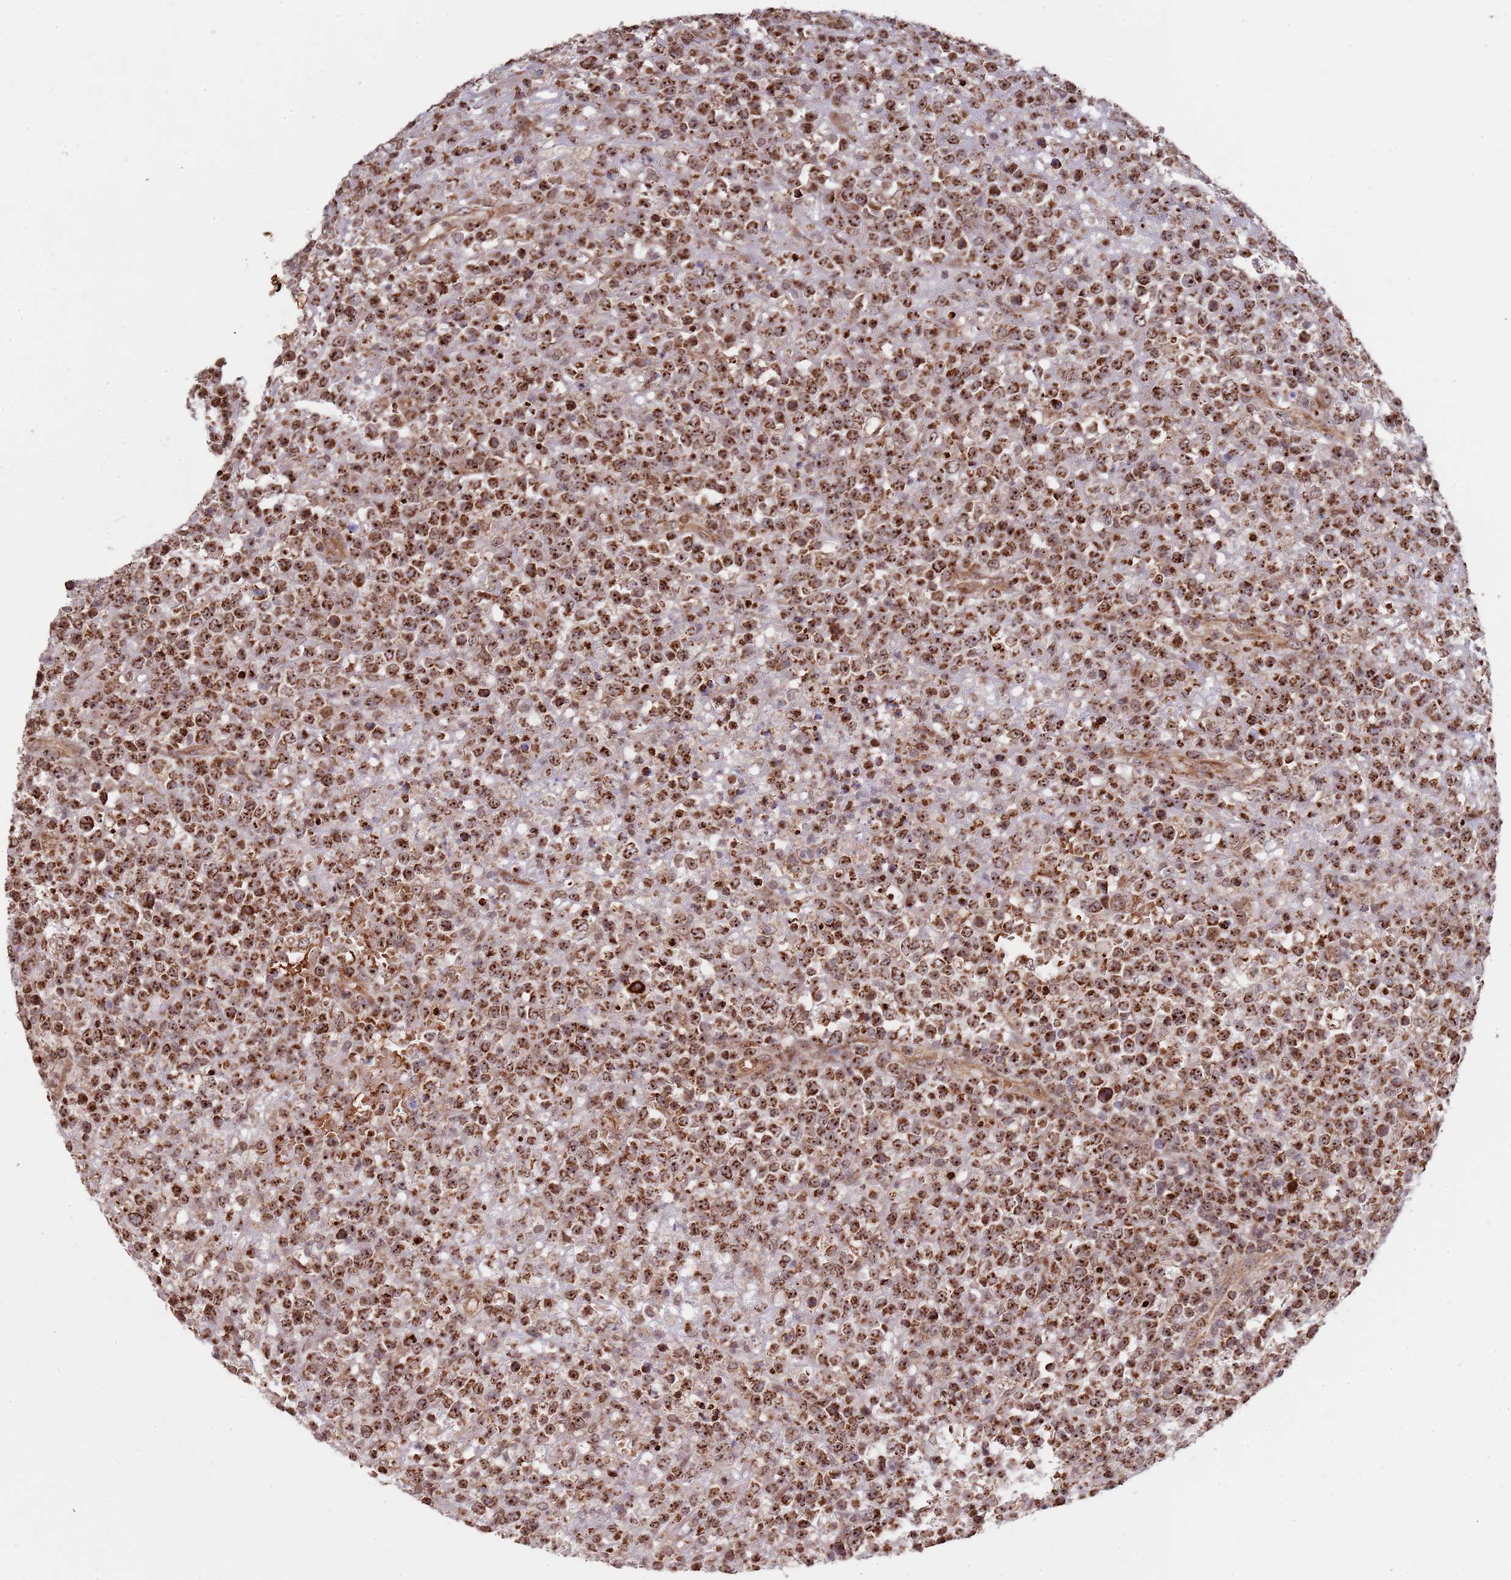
{"staining": {"intensity": "moderate", "quantity": ">75%", "location": "cytoplasmic/membranous"}, "tissue": "lymphoma", "cell_type": "Tumor cells", "image_type": "cancer", "snomed": [{"axis": "morphology", "description": "Malignant lymphoma, non-Hodgkin's type, High grade"}, {"axis": "topography", "description": "Colon"}], "caption": "Immunohistochemistry (IHC) staining of lymphoma, which exhibits medium levels of moderate cytoplasmic/membranous staining in approximately >75% of tumor cells indicating moderate cytoplasmic/membranous protein positivity. The staining was performed using DAB (3,3'-diaminobenzidine) (brown) for protein detection and nuclei were counterstained in hematoxylin (blue).", "gene": "DCHS1", "patient": {"sex": "female", "age": 53}}